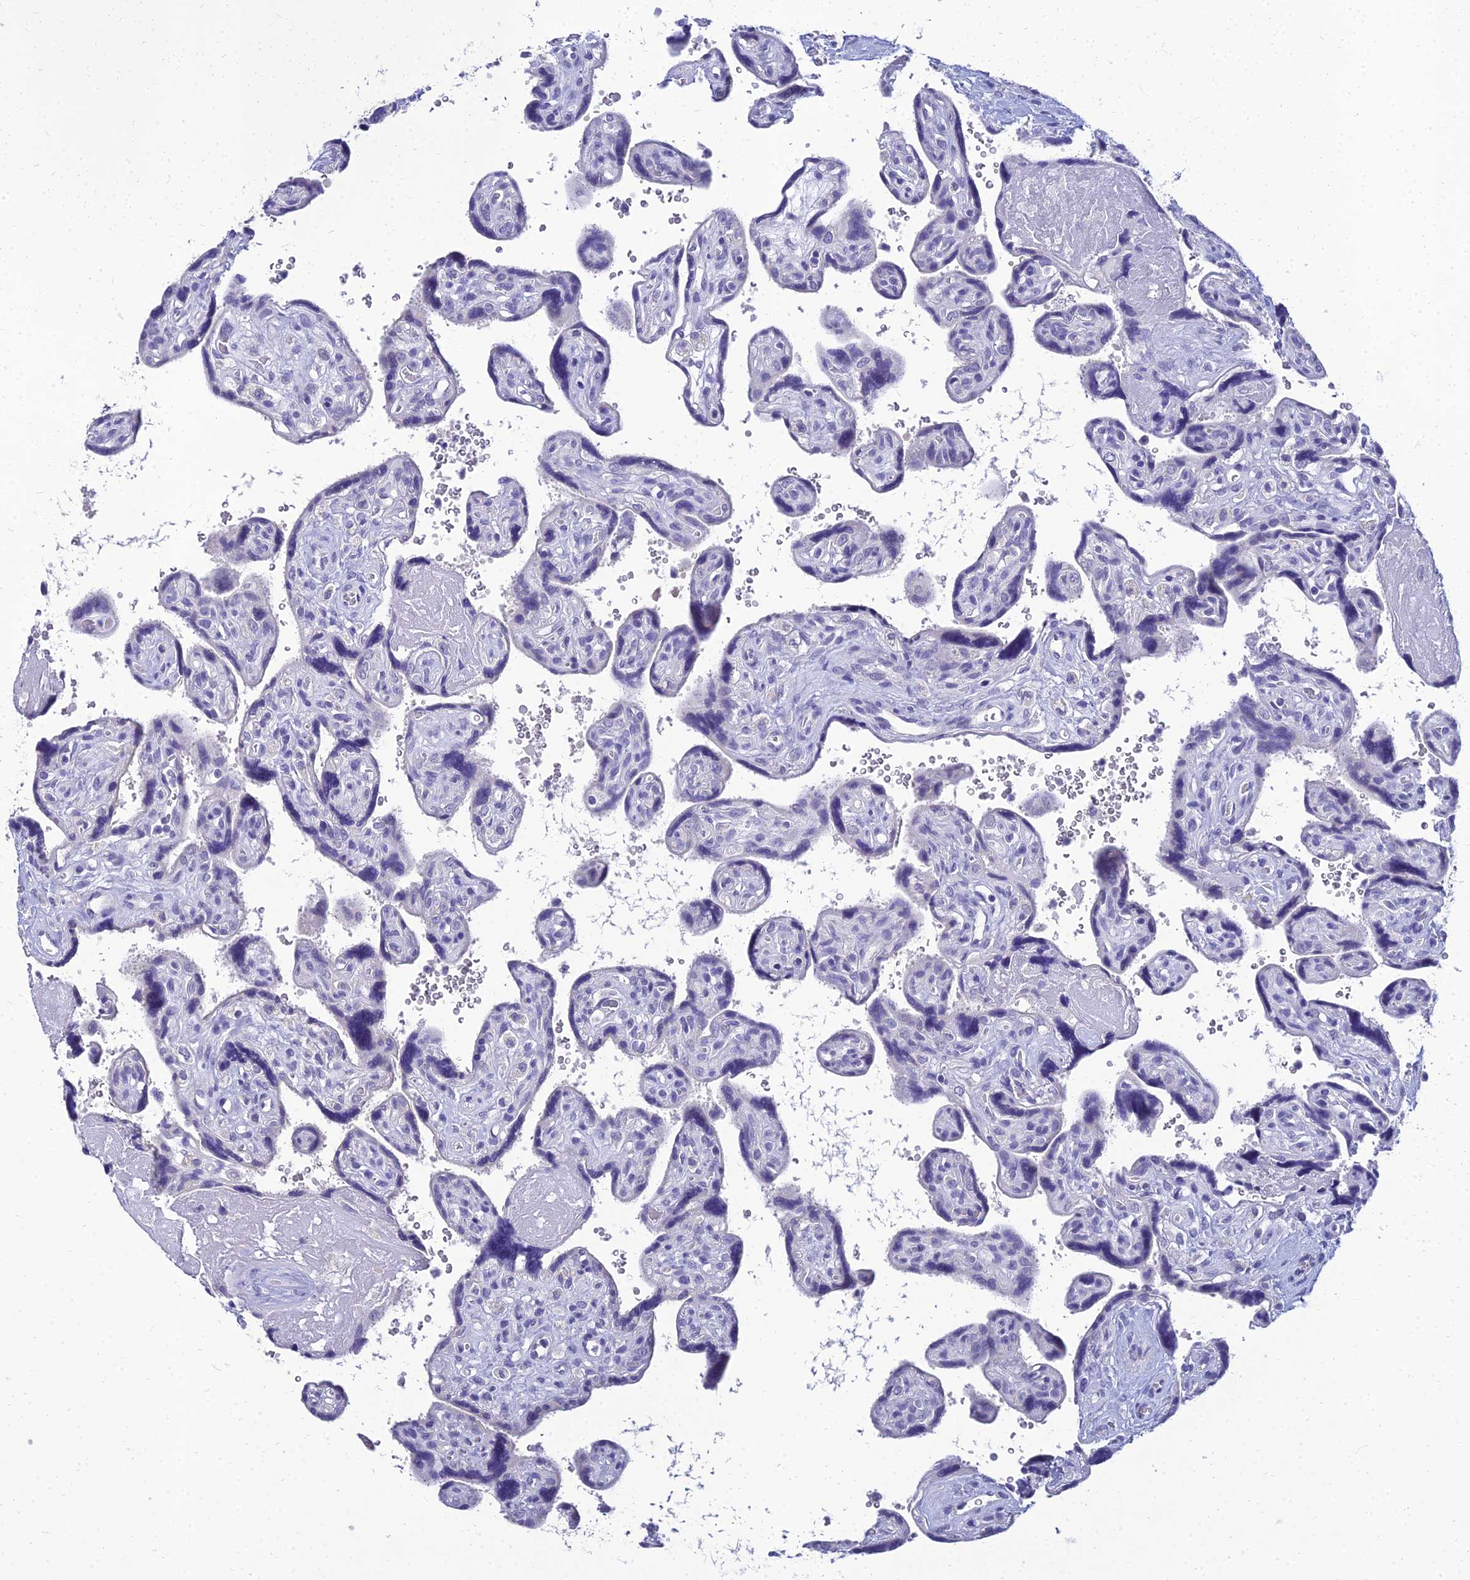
{"staining": {"intensity": "negative", "quantity": "none", "location": "none"}, "tissue": "placenta", "cell_type": "Trophoblastic cells", "image_type": "normal", "snomed": [{"axis": "morphology", "description": "Normal tissue, NOS"}, {"axis": "topography", "description": "Placenta"}], "caption": "Placenta stained for a protein using immunohistochemistry (IHC) demonstrates no expression trophoblastic cells.", "gene": "NPY", "patient": {"sex": "female", "age": 39}}